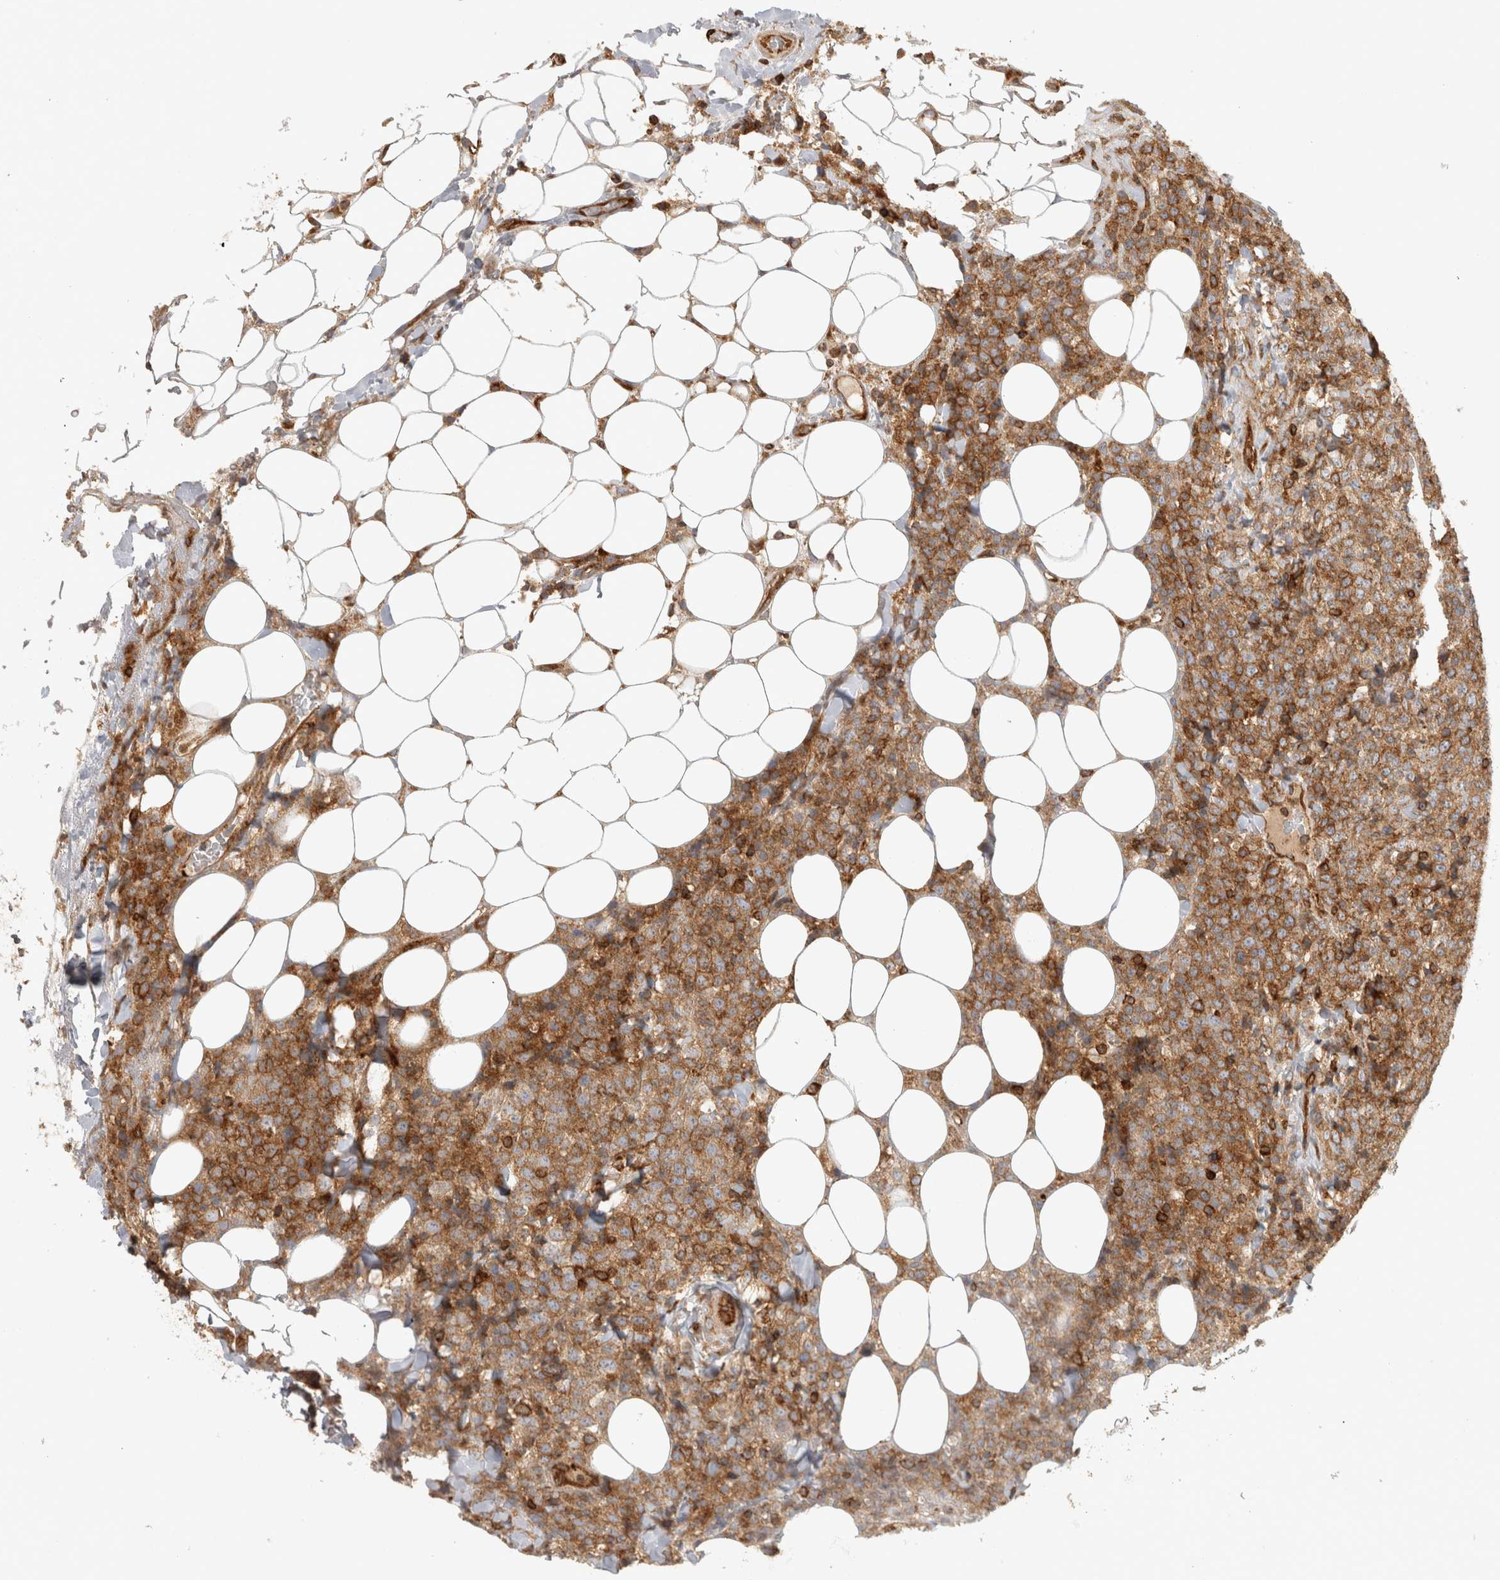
{"staining": {"intensity": "strong", "quantity": ">75%", "location": "cytoplasmic/membranous"}, "tissue": "lymphoma", "cell_type": "Tumor cells", "image_type": "cancer", "snomed": [{"axis": "morphology", "description": "Malignant lymphoma, non-Hodgkin's type, High grade"}, {"axis": "topography", "description": "Lymph node"}], "caption": "Brown immunohistochemical staining in human high-grade malignant lymphoma, non-Hodgkin's type demonstrates strong cytoplasmic/membranous positivity in approximately >75% of tumor cells.", "gene": "HLA-E", "patient": {"sex": "male", "age": 13}}